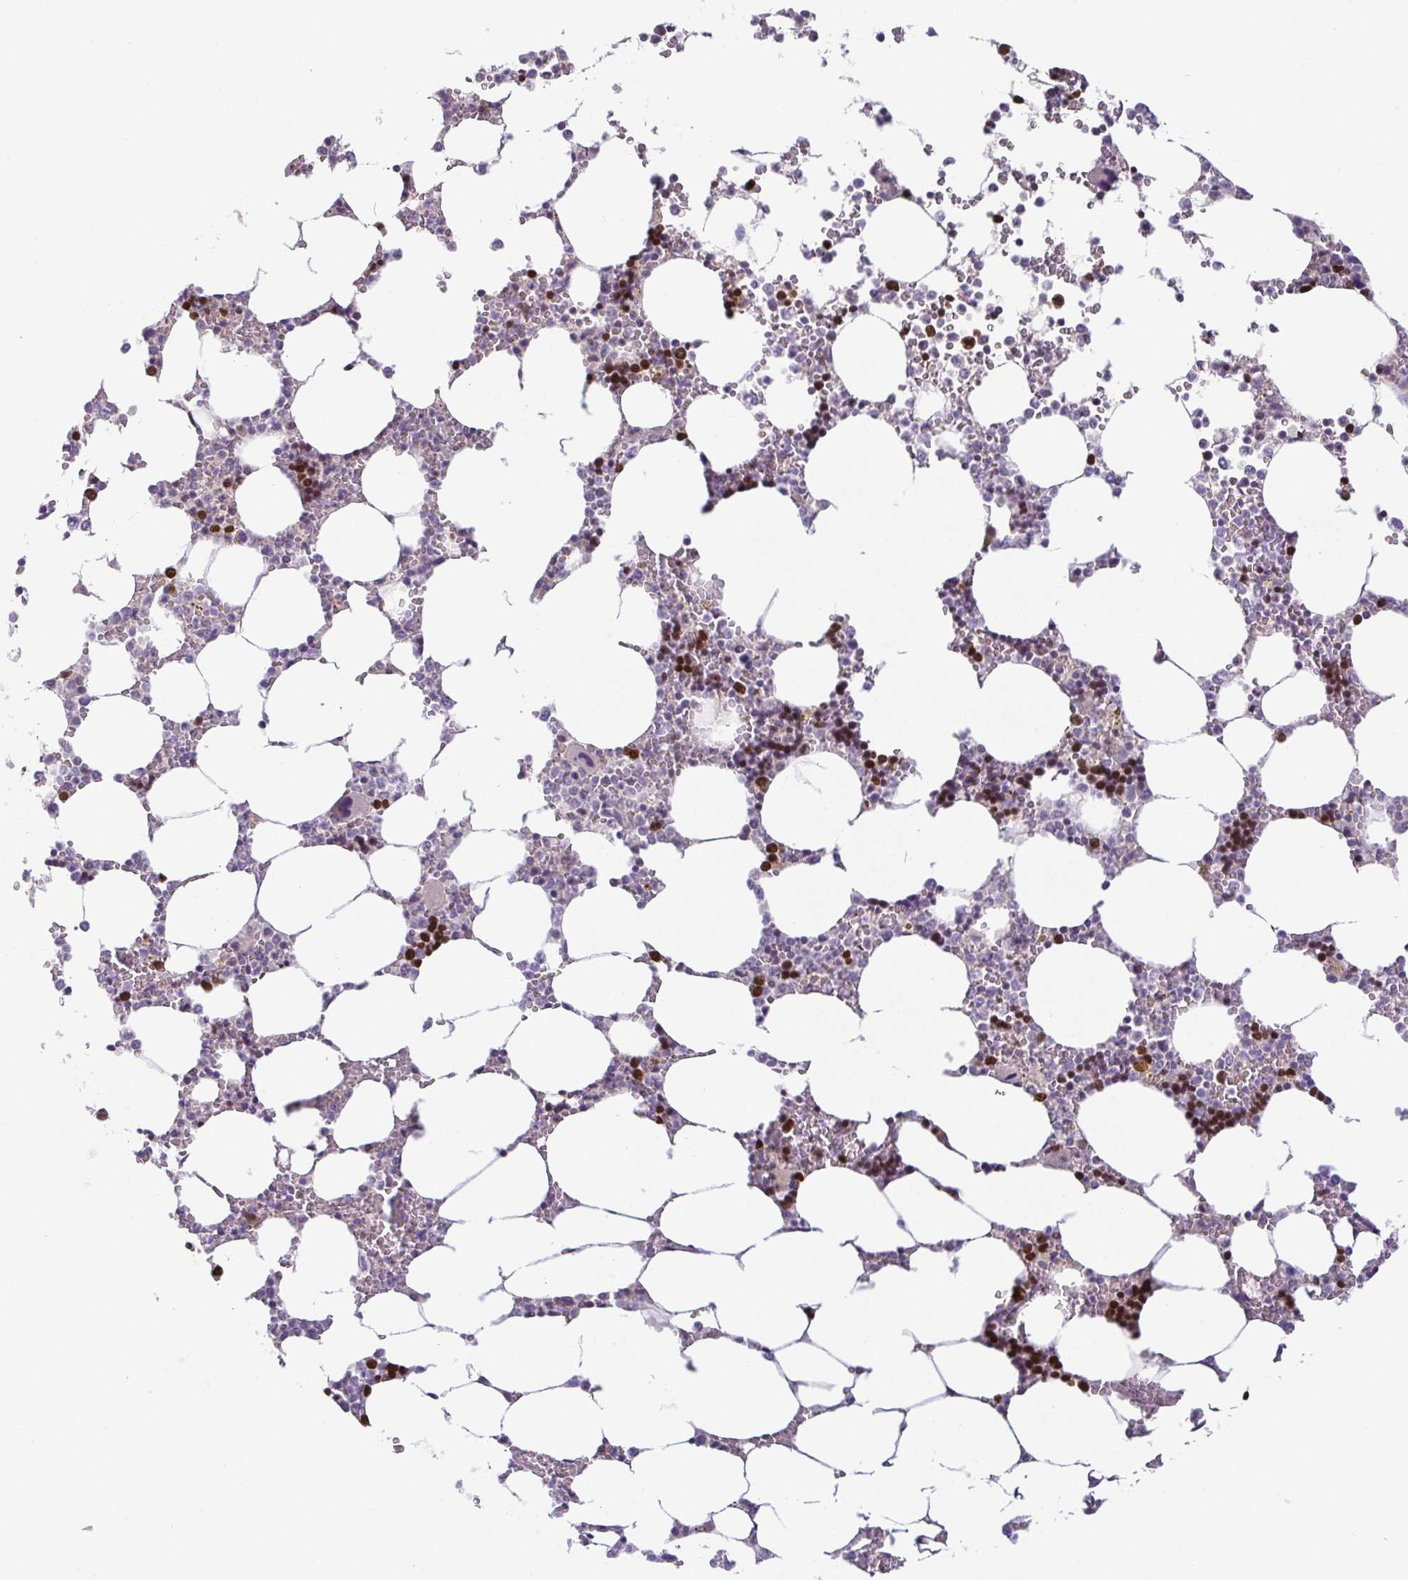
{"staining": {"intensity": "moderate", "quantity": "25%-75%", "location": "nuclear"}, "tissue": "bone marrow", "cell_type": "Hematopoietic cells", "image_type": "normal", "snomed": [{"axis": "morphology", "description": "Normal tissue, NOS"}, {"axis": "topography", "description": "Bone marrow"}], "caption": "Immunohistochemistry (IHC) micrograph of benign bone marrow: bone marrow stained using immunohistochemistry reveals medium levels of moderate protein expression localized specifically in the nuclear of hematopoietic cells, appearing as a nuclear brown color.", "gene": "TCF3", "patient": {"sex": "male", "age": 64}}